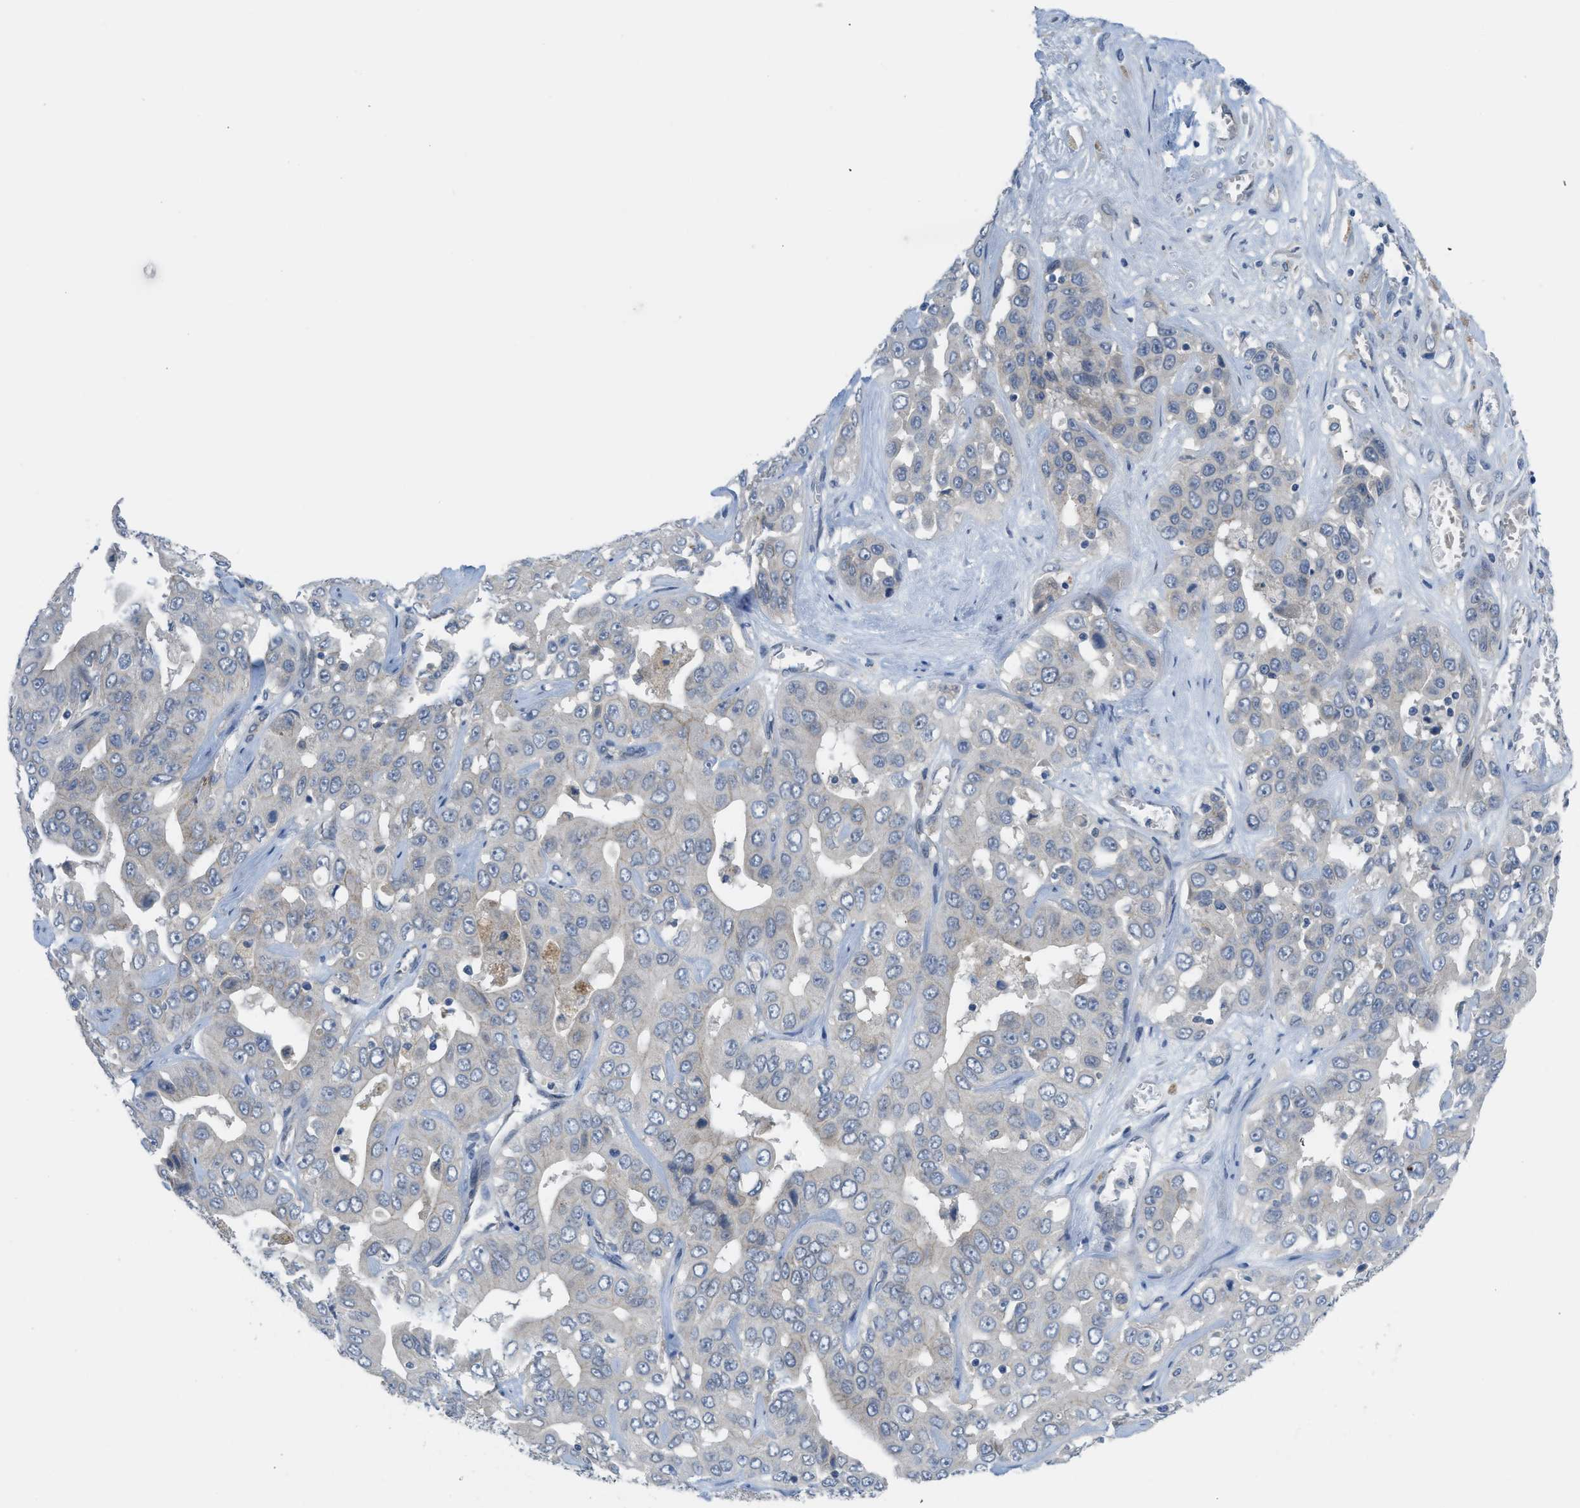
{"staining": {"intensity": "negative", "quantity": "none", "location": "none"}, "tissue": "liver cancer", "cell_type": "Tumor cells", "image_type": "cancer", "snomed": [{"axis": "morphology", "description": "Cholangiocarcinoma"}, {"axis": "topography", "description": "Liver"}], "caption": "The immunohistochemistry (IHC) micrograph has no significant staining in tumor cells of liver cancer (cholangiocarcinoma) tissue.", "gene": "TNFAIP1", "patient": {"sex": "female", "age": 52}}